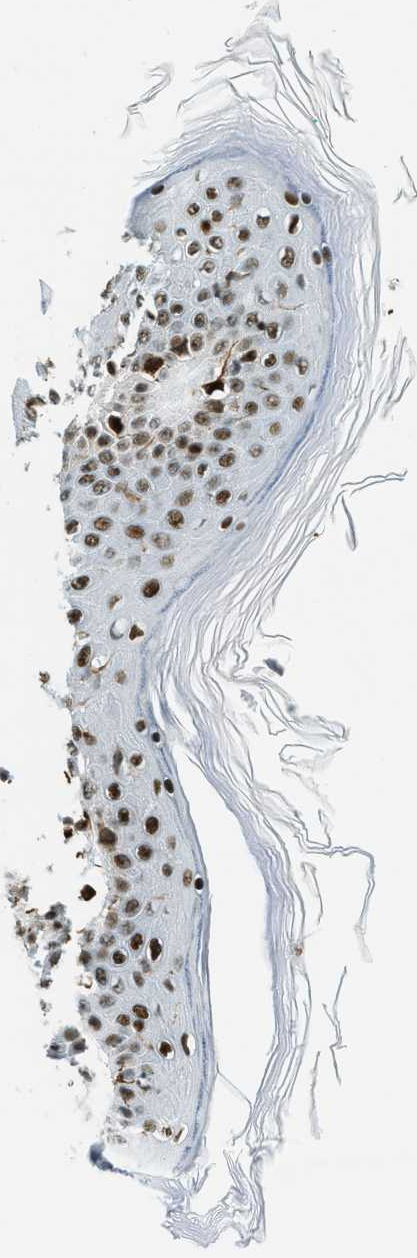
{"staining": {"intensity": "strong", "quantity": ">75%", "location": "nuclear"}, "tissue": "skin", "cell_type": "Fibroblasts", "image_type": "normal", "snomed": [{"axis": "morphology", "description": "Normal tissue, NOS"}, {"axis": "topography", "description": "Skin"}], "caption": "Brown immunohistochemical staining in normal human skin demonstrates strong nuclear expression in about >75% of fibroblasts. The staining was performed using DAB to visualize the protein expression in brown, while the nuclei were stained in blue with hematoxylin (Magnification: 20x).", "gene": "ZFR", "patient": {"sex": "male", "age": 53}}